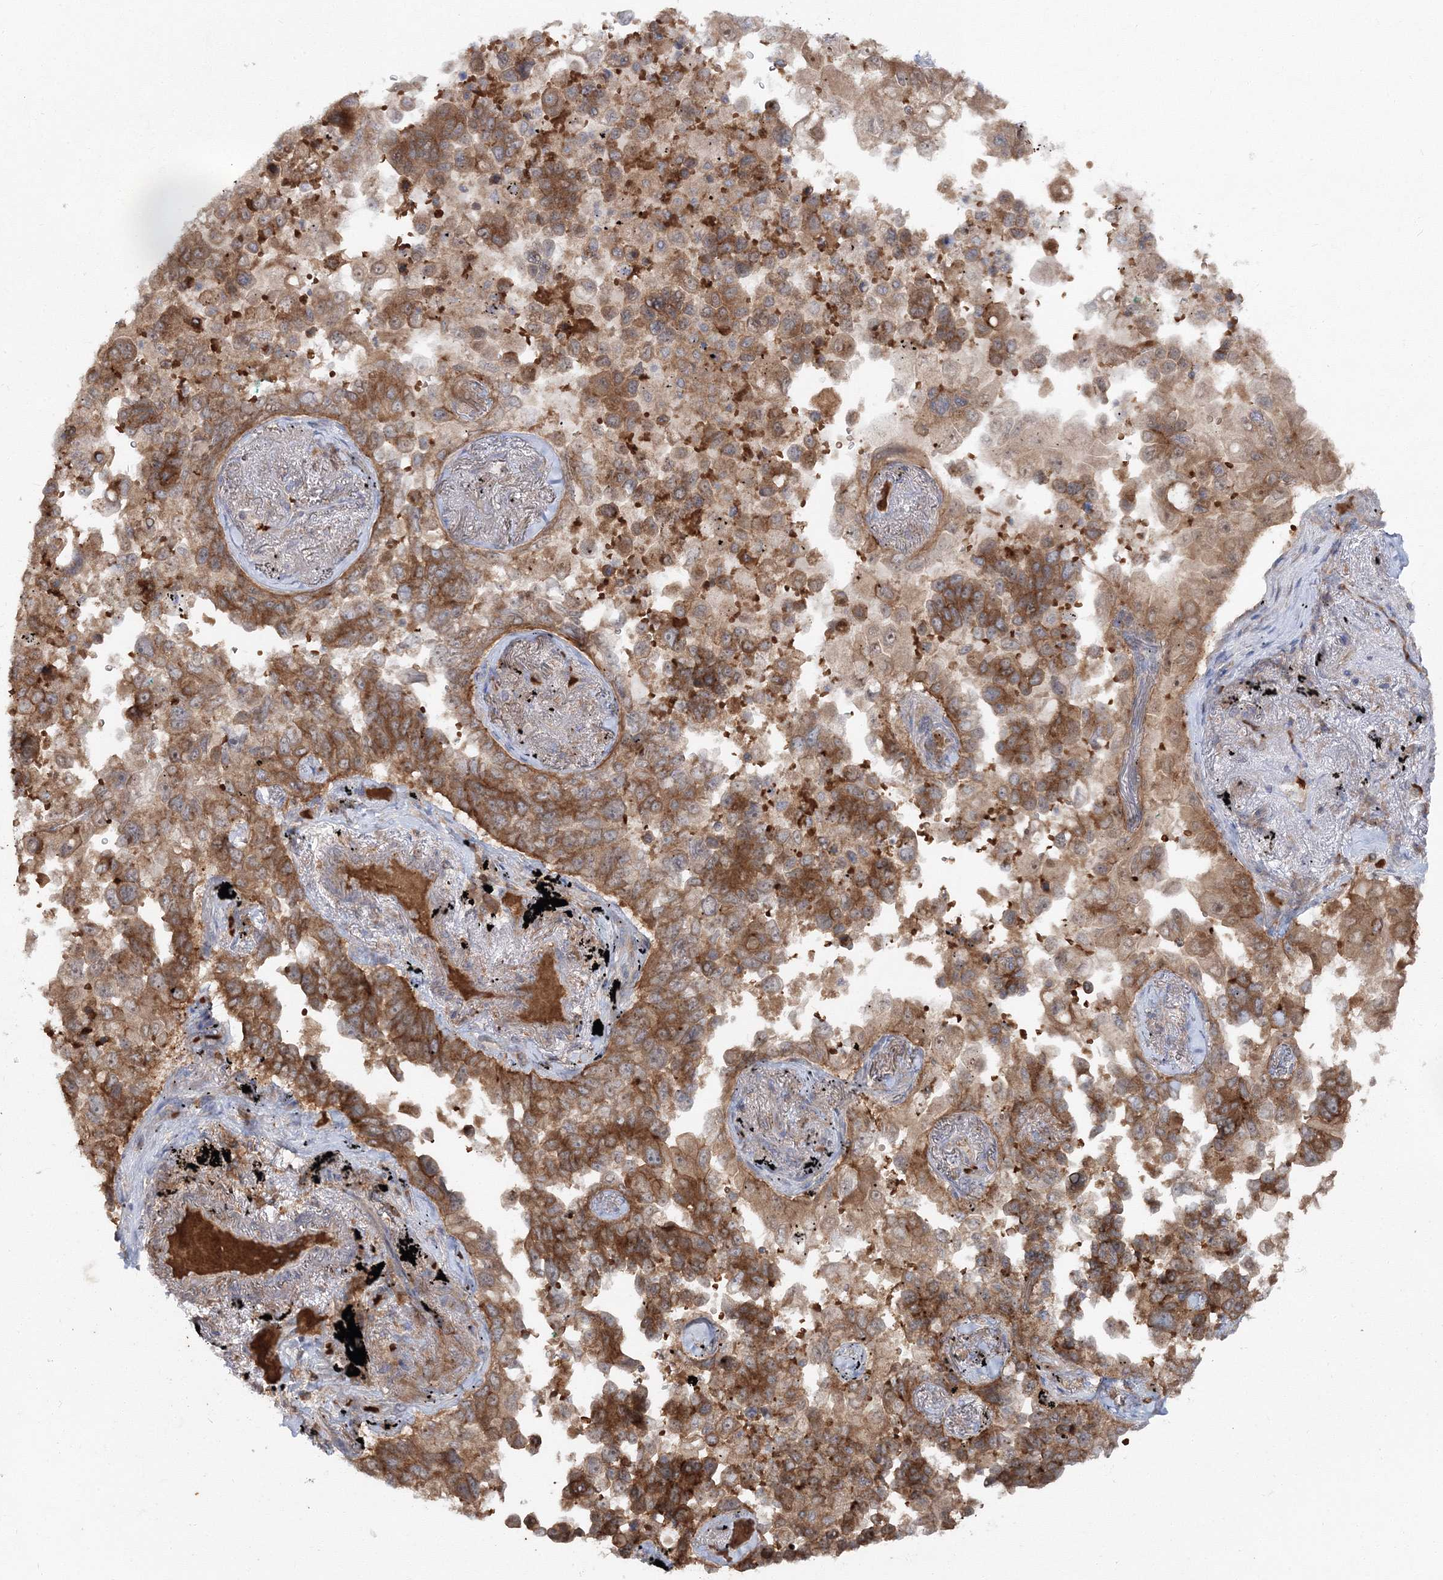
{"staining": {"intensity": "moderate", "quantity": ">75%", "location": "cytoplasmic/membranous"}, "tissue": "lung cancer", "cell_type": "Tumor cells", "image_type": "cancer", "snomed": [{"axis": "morphology", "description": "Adenocarcinoma, NOS"}, {"axis": "topography", "description": "Lung"}], "caption": "Tumor cells reveal moderate cytoplasmic/membranous staining in about >75% of cells in lung adenocarcinoma.", "gene": "PCBD2", "patient": {"sex": "female", "age": 67}}